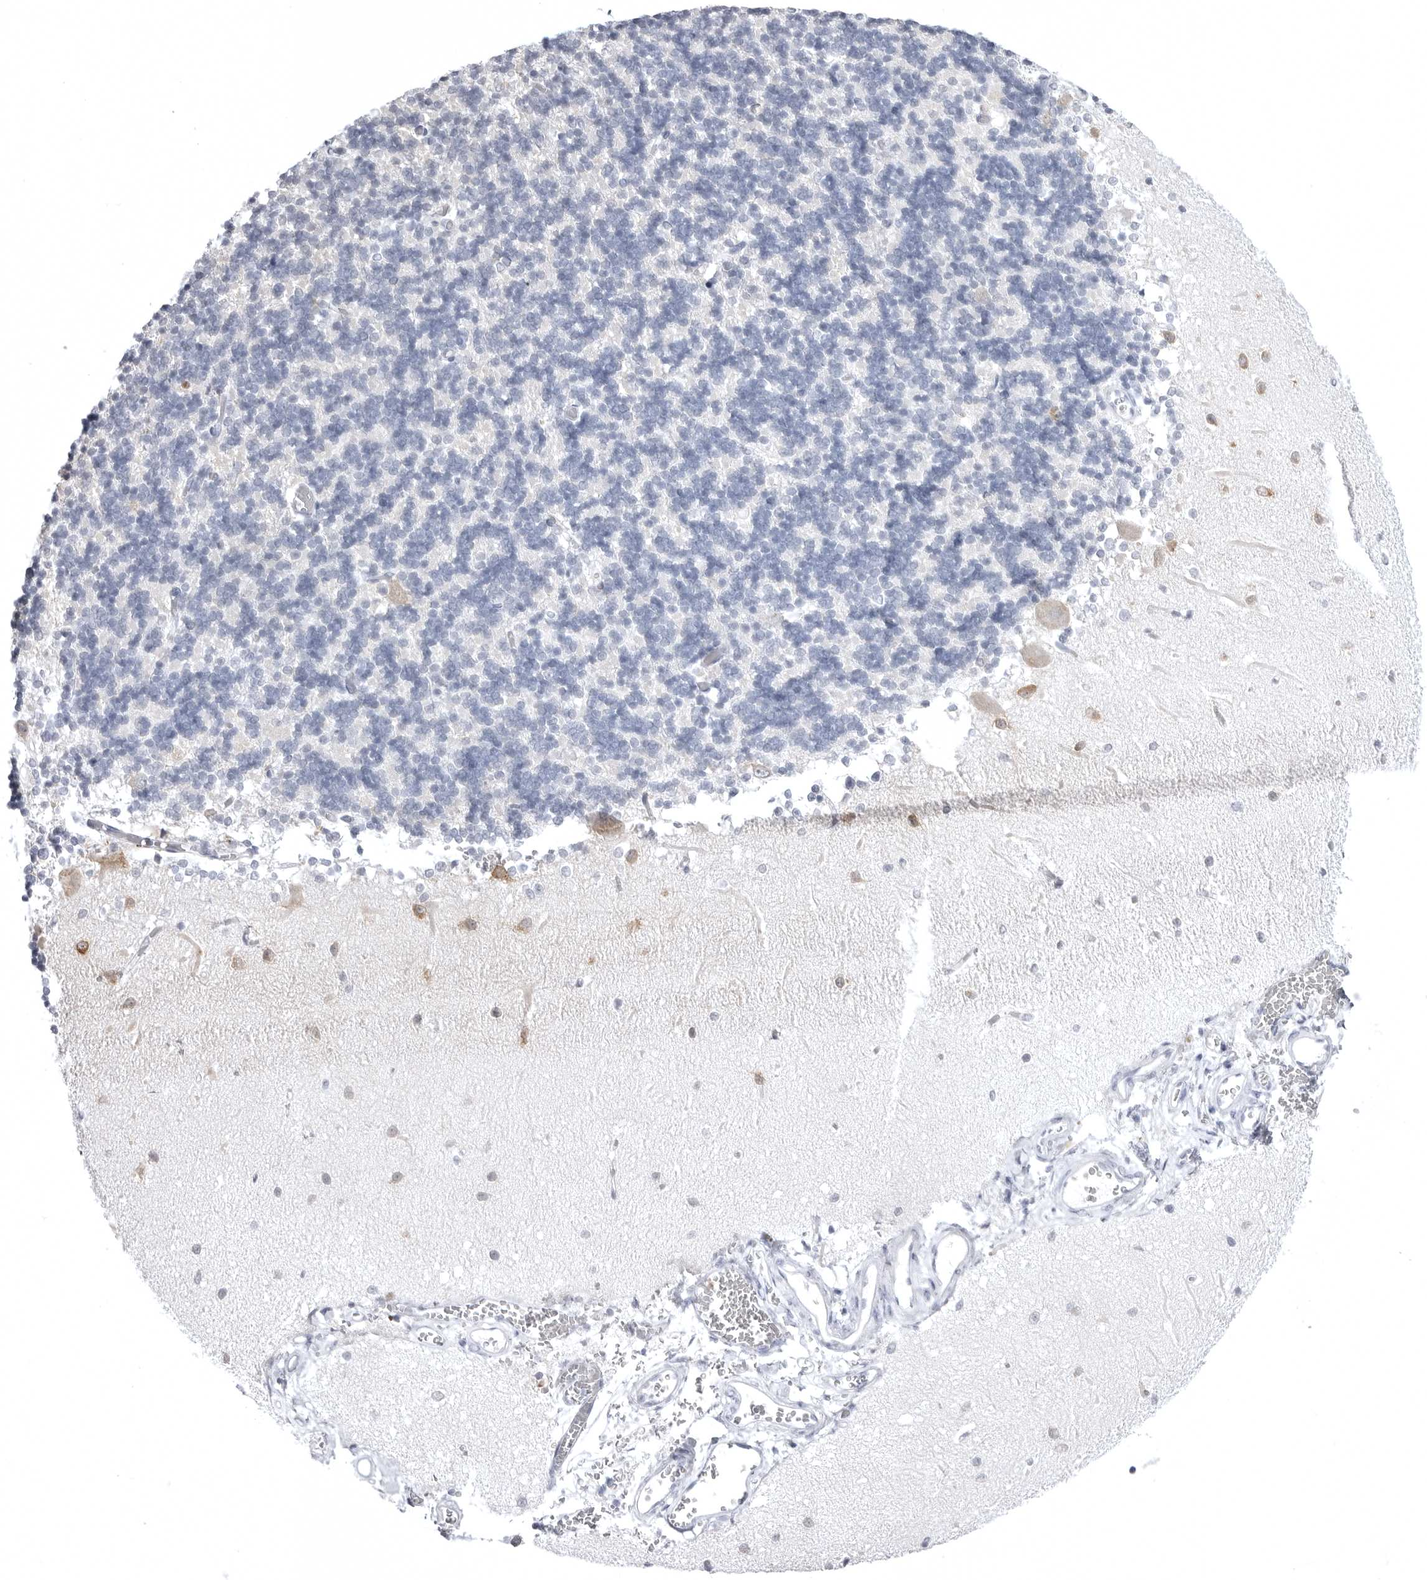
{"staining": {"intensity": "negative", "quantity": "none", "location": "none"}, "tissue": "cerebellum", "cell_type": "Cells in granular layer", "image_type": "normal", "snomed": [{"axis": "morphology", "description": "Normal tissue, NOS"}, {"axis": "topography", "description": "Cerebellum"}], "caption": "Immunohistochemical staining of normal human cerebellum shows no significant expression in cells in granular layer. (Stains: DAB immunohistochemistry with hematoxylin counter stain, Microscopy: brightfield microscopy at high magnification).", "gene": "STAP2", "patient": {"sex": "male", "age": 37}}